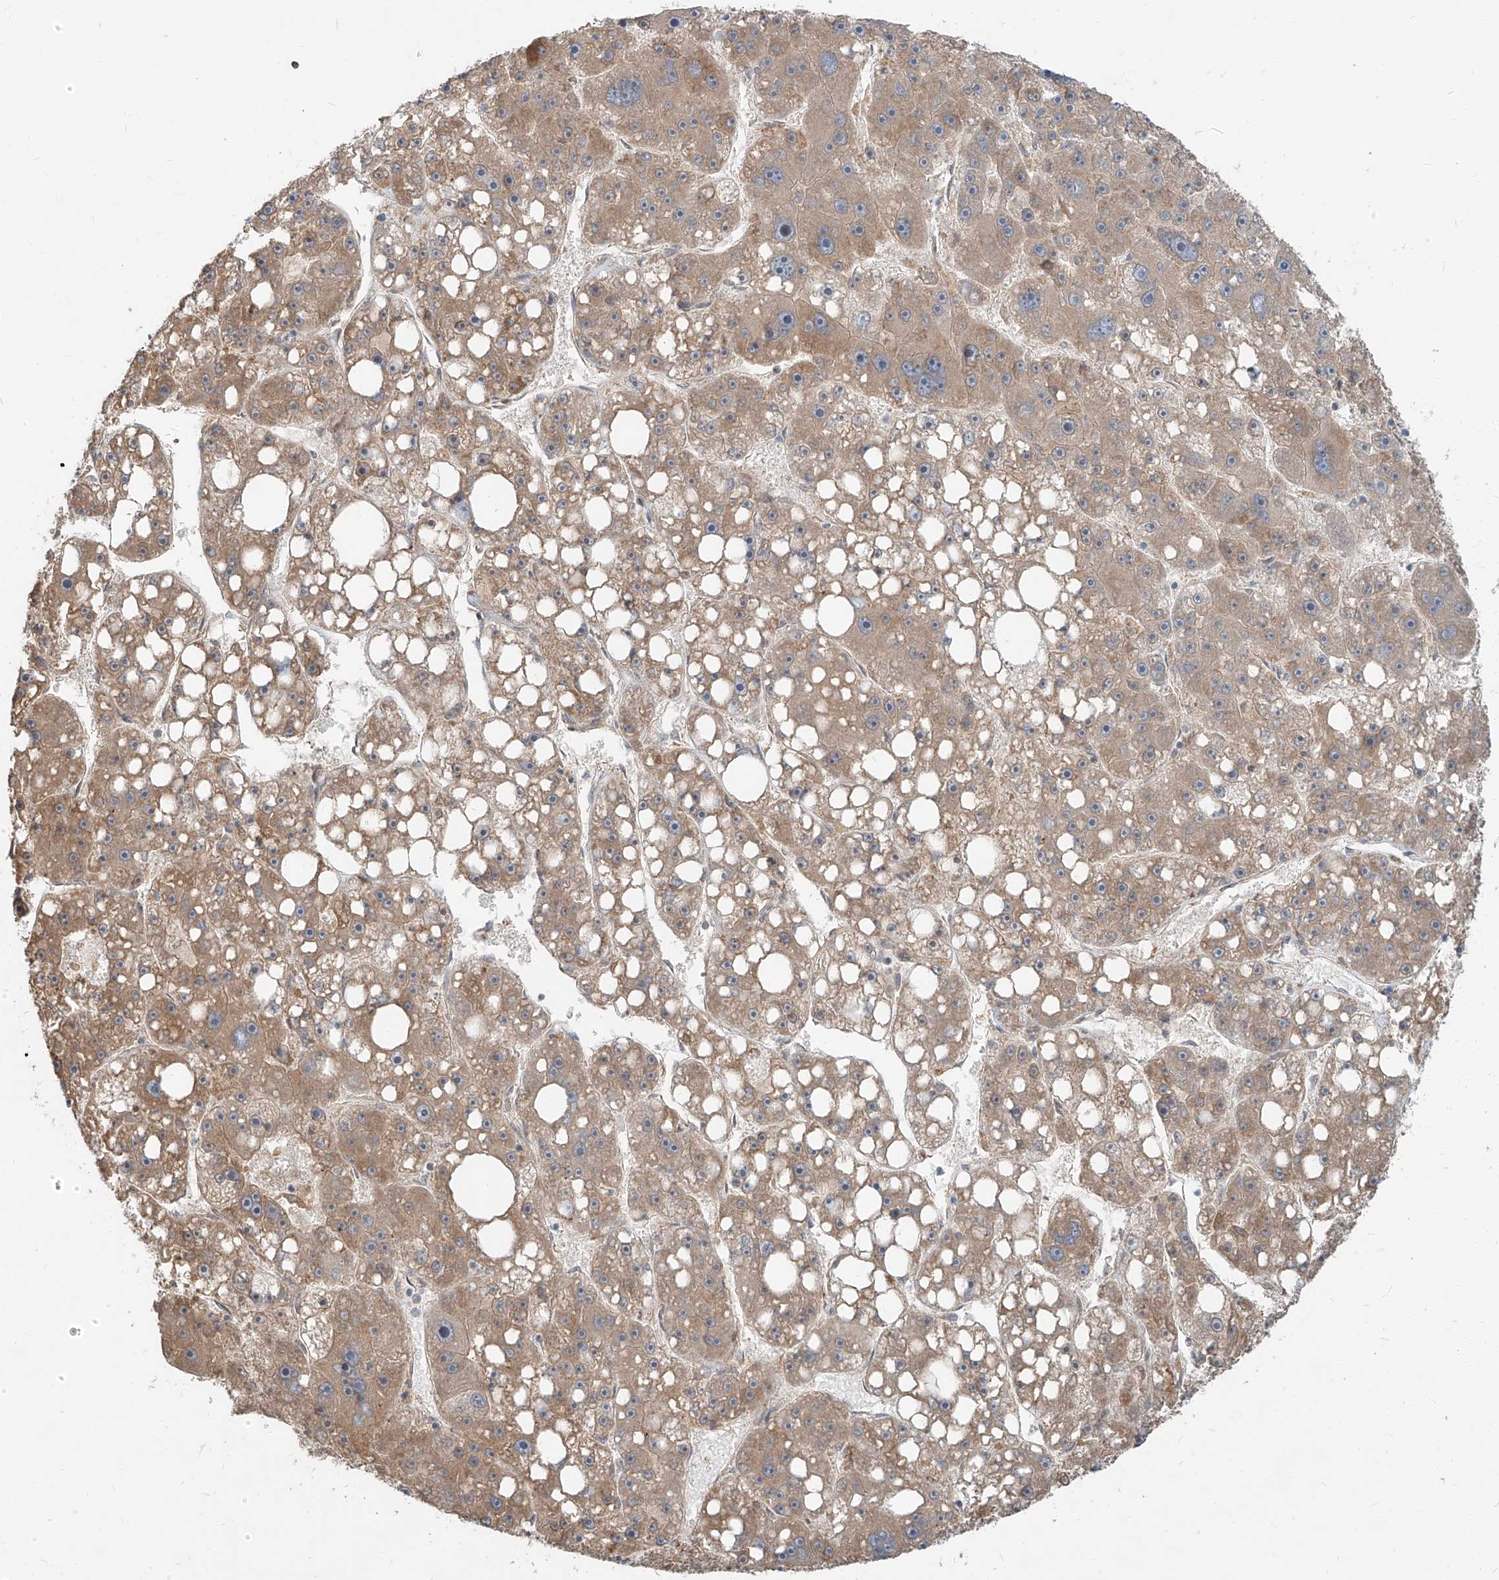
{"staining": {"intensity": "moderate", "quantity": ">75%", "location": "cytoplasmic/membranous"}, "tissue": "liver cancer", "cell_type": "Tumor cells", "image_type": "cancer", "snomed": [{"axis": "morphology", "description": "Carcinoma, Hepatocellular, NOS"}, {"axis": "topography", "description": "Liver"}], "caption": "Liver hepatocellular carcinoma tissue exhibits moderate cytoplasmic/membranous positivity in approximately >75% of tumor cells", "gene": "STX19", "patient": {"sex": "female", "age": 61}}